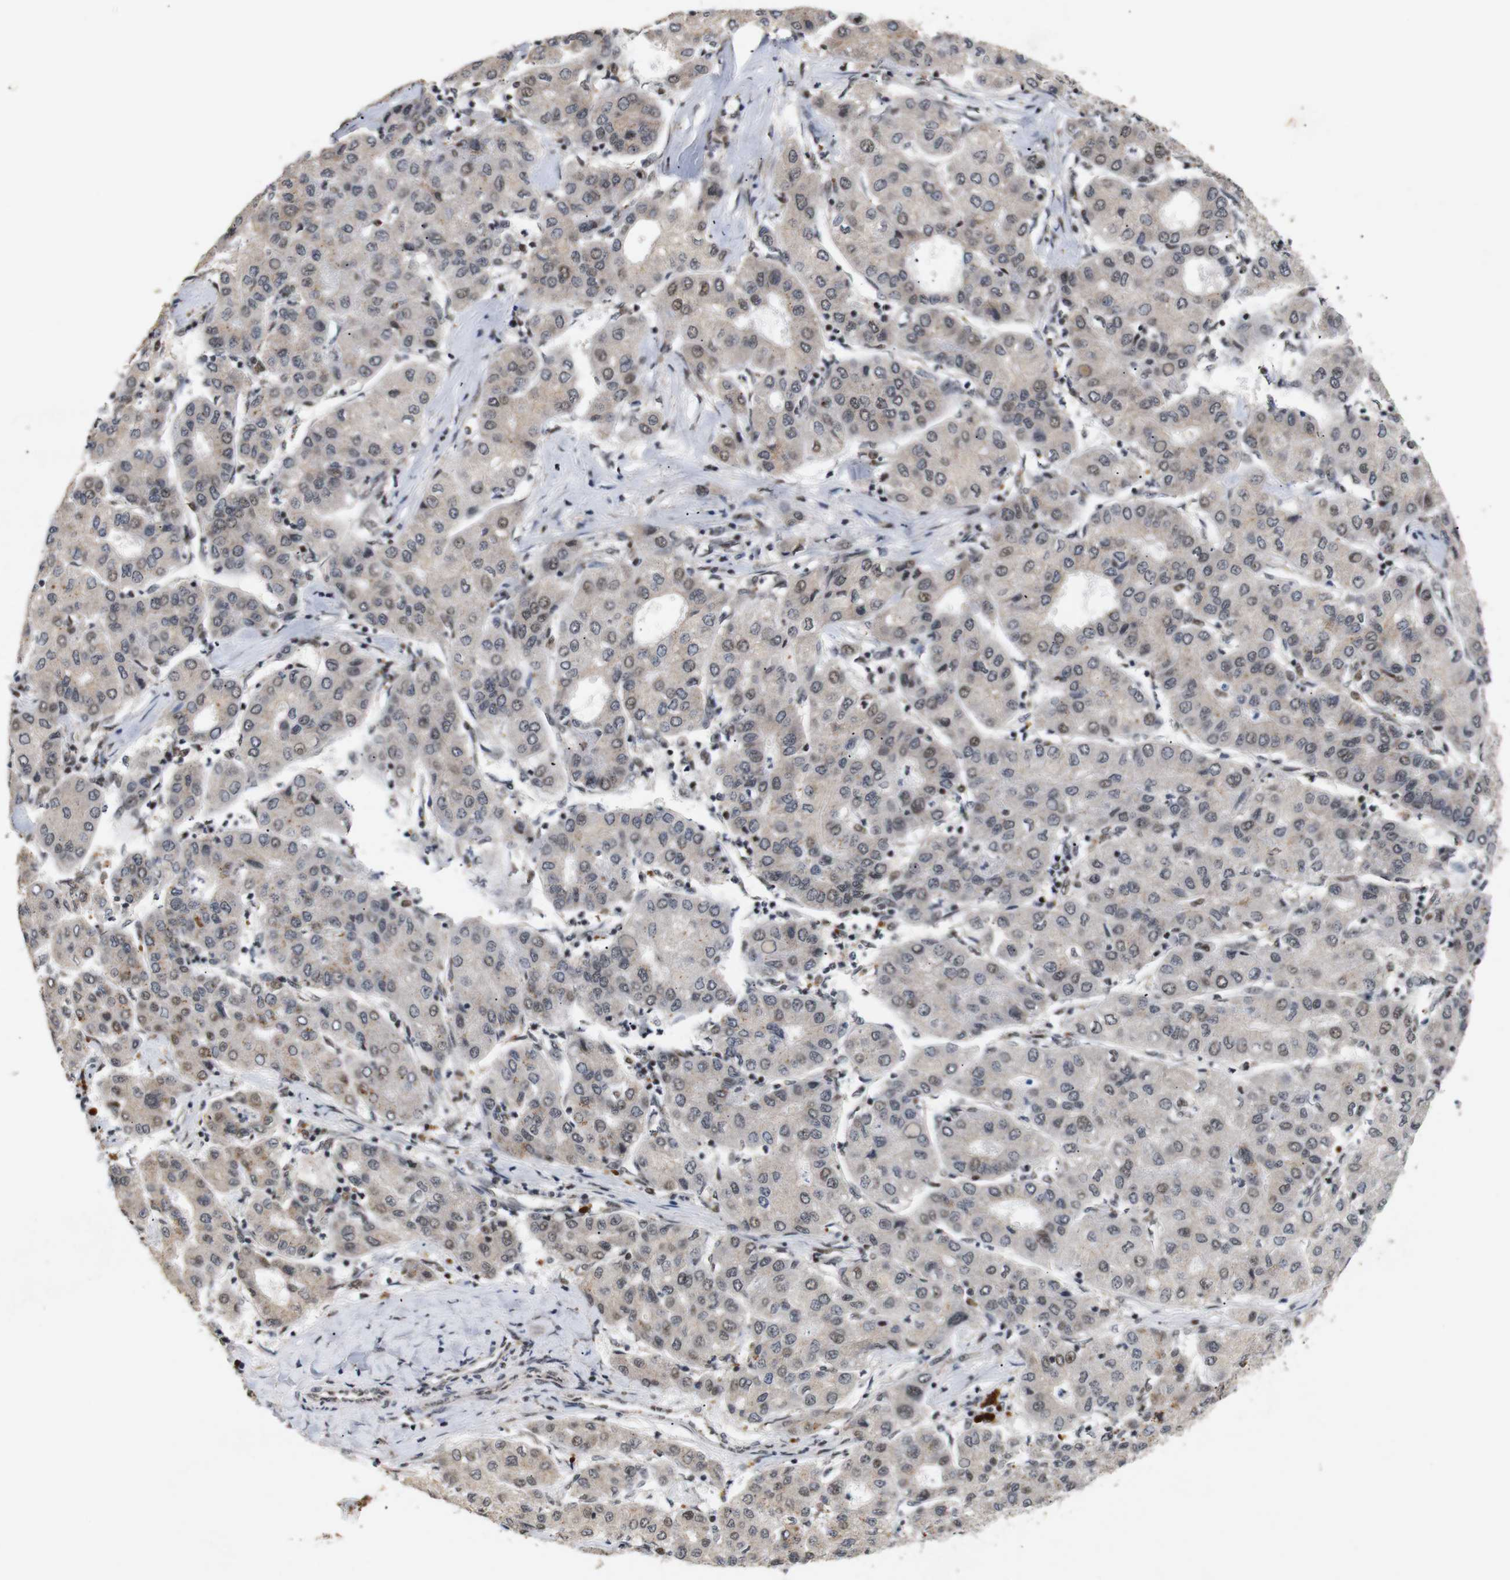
{"staining": {"intensity": "weak", "quantity": "25%-75%", "location": "cytoplasmic/membranous,nuclear"}, "tissue": "liver cancer", "cell_type": "Tumor cells", "image_type": "cancer", "snomed": [{"axis": "morphology", "description": "Carcinoma, Hepatocellular, NOS"}, {"axis": "topography", "description": "Liver"}], "caption": "The image displays a brown stain indicating the presence of a protein in the cytoplasmic/membranous and nuclear of tumor cells in liver hepatocellular carcinoma.", "gene": "PYM1", "patient": {"sex": "male", "age": 65}}